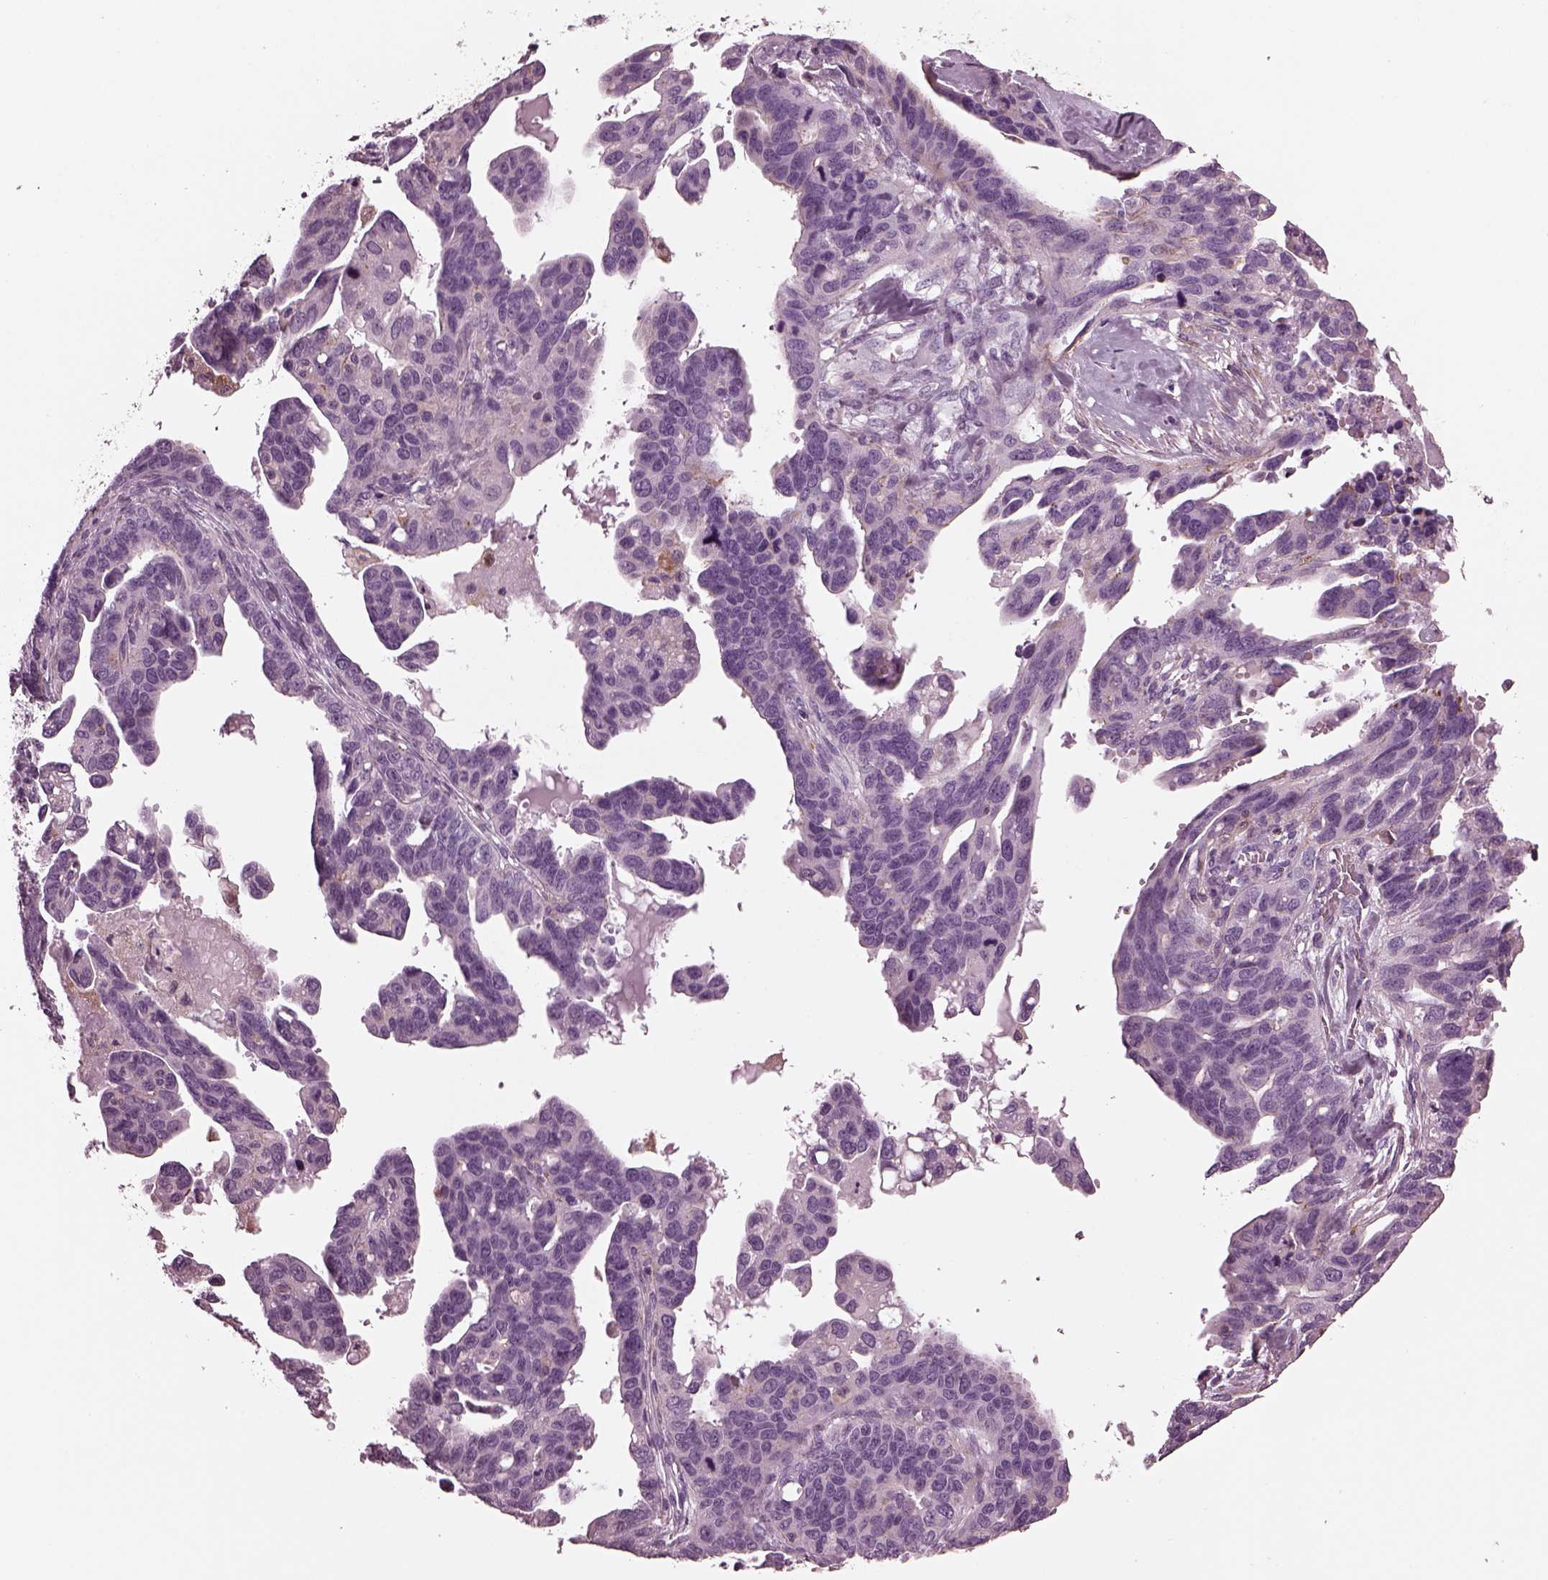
{"staining": {"intensity": "negative", "quantity": "none", "location": "none"}, "tissue": "ovarian cancer", "cell_type": "Tumor cells", "image_type": "cancer", "snomed": [{"axis": "morphology", "description": "Cystadenocarcinoma, serous, NOS"}, {"axis": "topography", "description": "Ovary"}], "caption": "DAB immunohistochemical staining of ovarian cancer (serous cystadenocarcinoma) shows no significant expression in tumor cells.", "gene": "GDF11", "patient": {"sex": "female", "age": 69}}